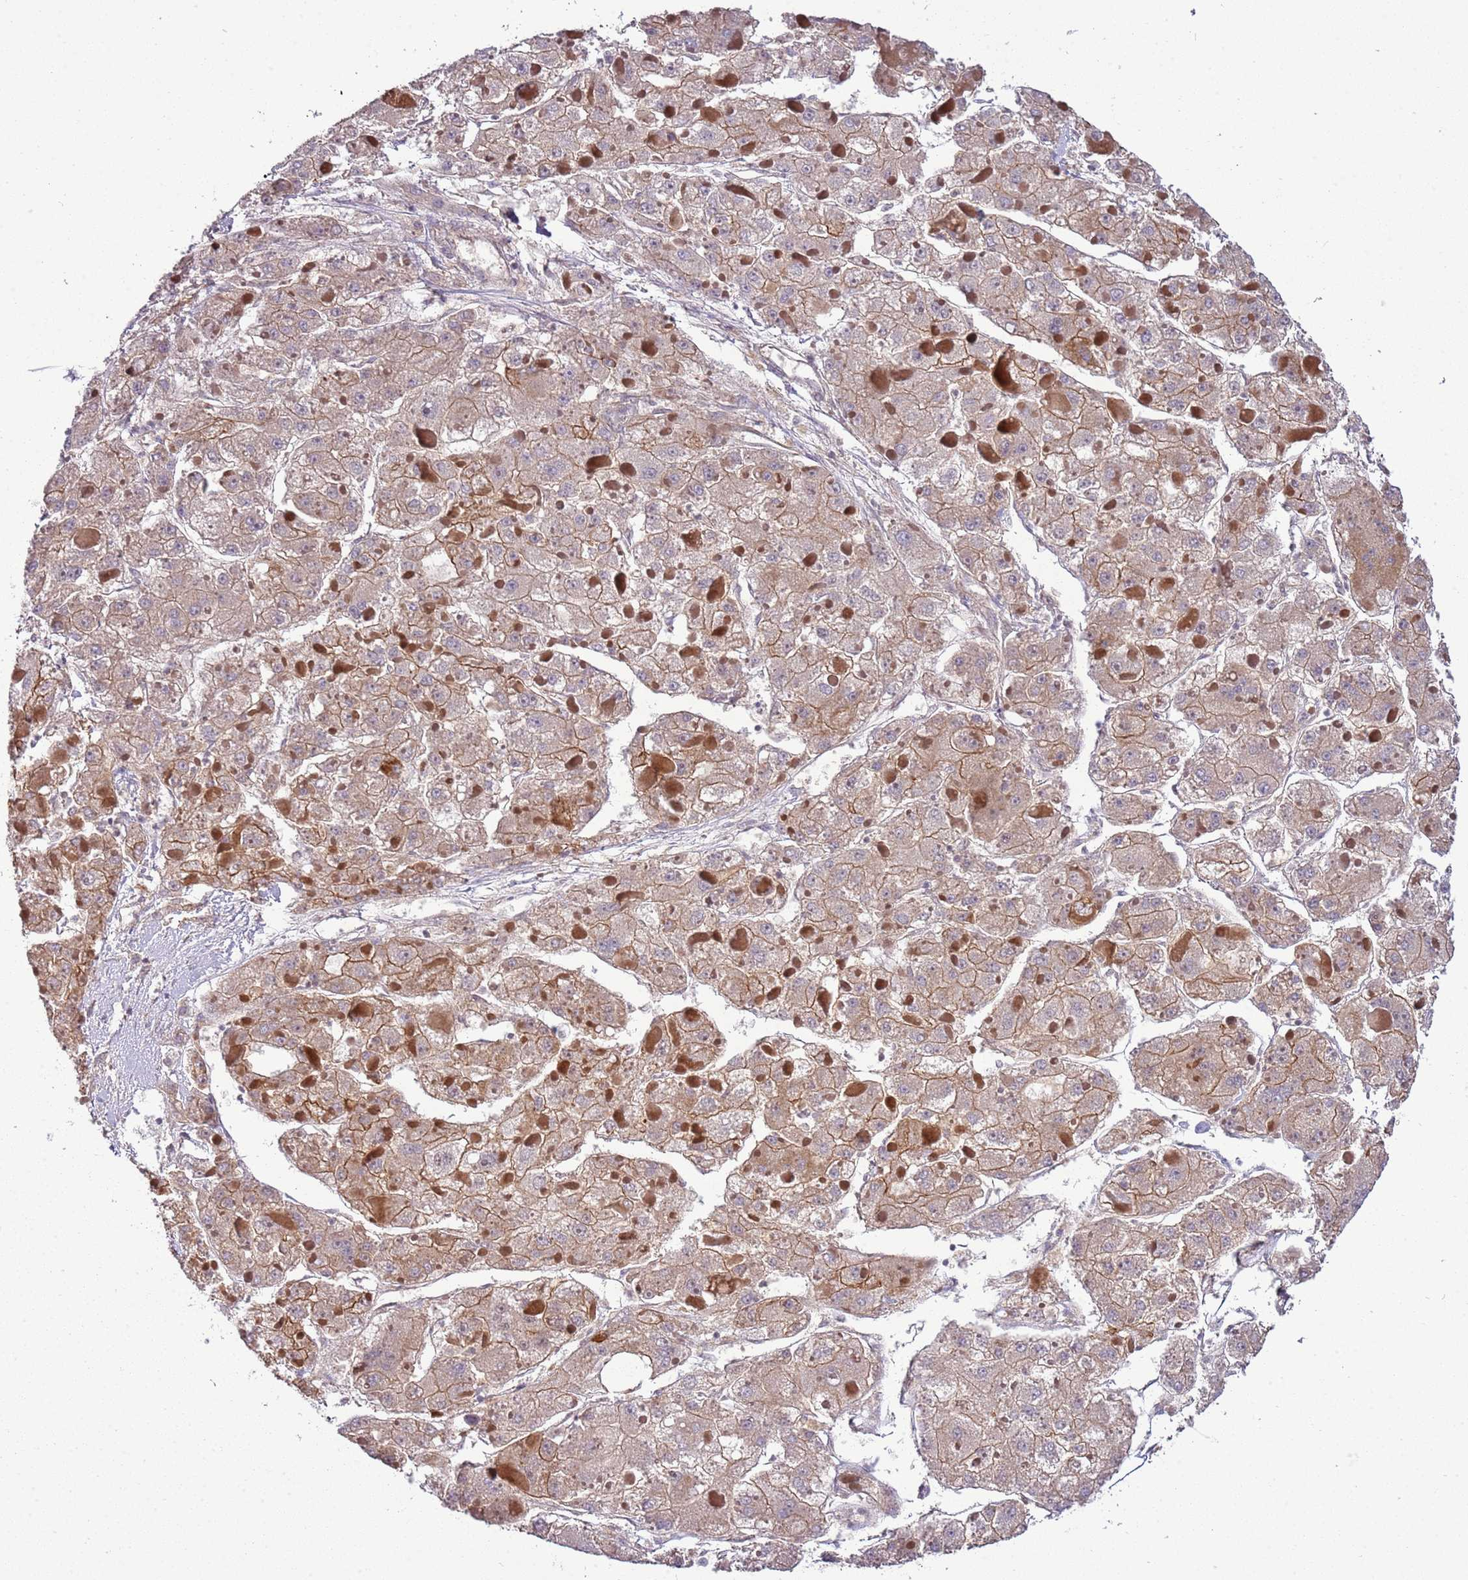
{"staining": {"intensity": "moderate", "quantity": "25%-75%", "location": "cytoplasmic/membranous"}, "tissue": "liver cancer", "cell_type": "Tumor cells", "image_type": "cancer", "snomed": [{"axis": "morphology", "description": "Carcinoma, Hepatocellular, NOS"}, {"axis": "topography", "description": "Liver"}], "caption": "This photomicrograph displays liver cancer (hepatocellular carcinoma) stained with immunohistochemistry (IHC) to label a protein in brown. The cytoplasmic/membranous of tumor cells show moderate positivity for the protein. Nuclei are counter-stained blue.", "gene": "GNL1", "patient": {"sex": "female", "age": 73}}